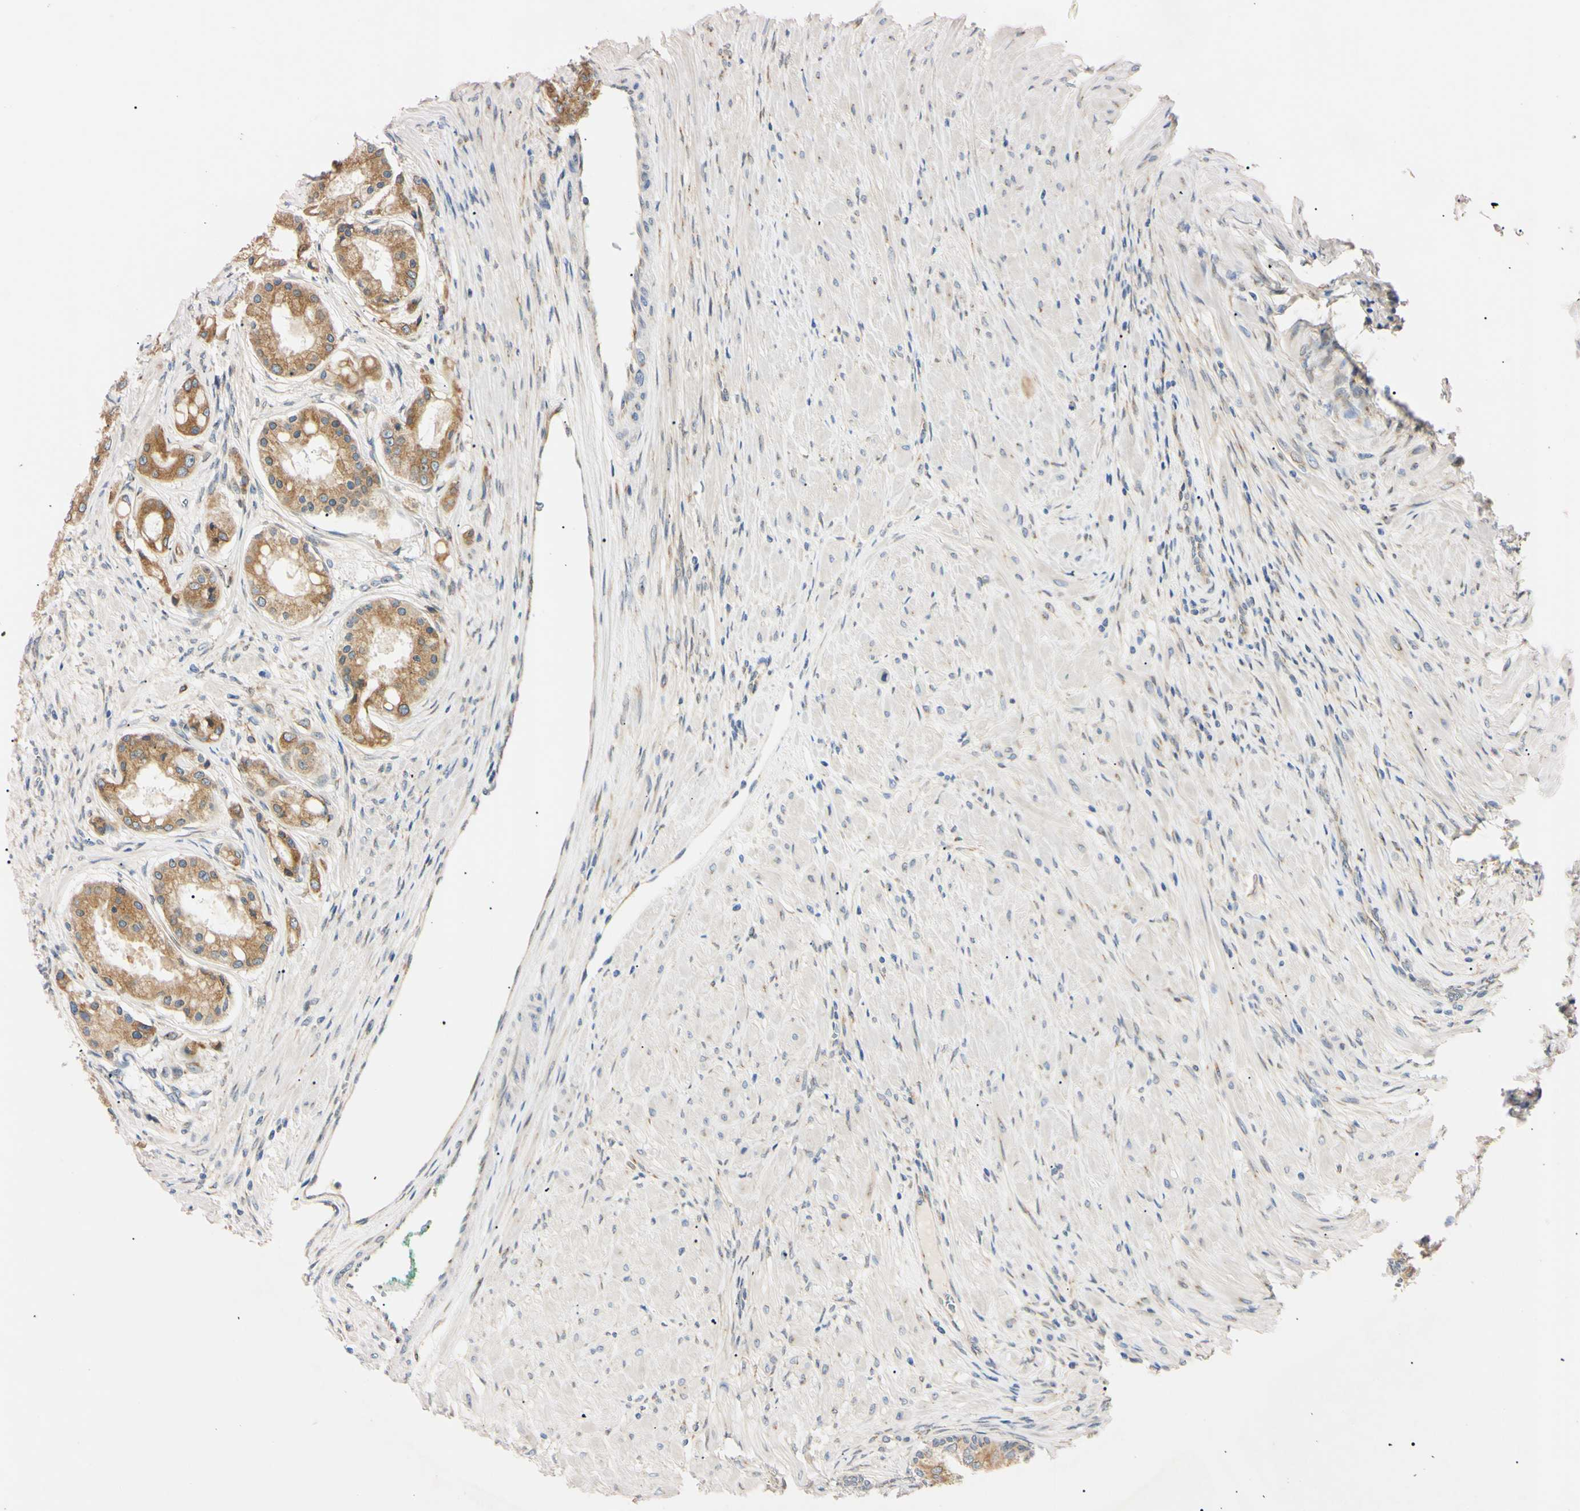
{"staining": {"intensity": "moderate", "quantity": ">75%", "location": "cytoplasmic/membranous"}, "tissue": "prostate cancer", "cell_type": "Tumor cells", "image_type": "cancer", "snomed": [{"axis": "morphology", "description": "Adenocarcinoma, High grade"}, {"axis": "topography", "description": "Prostate"}], "caption": "Immunohistochemical staining of human prostate cancer (high-grade adenocarcinoma) exhibits medium levels of moderate cytoplasmic/membranous positivity in approximately >75% of tumor cells. (DAB (3,3'-diaminobenzidine) IHC with brightfield microscopy, high magnification).", "gene": "IER3IP1", "patient": {"sex": "male", "age": 59}}